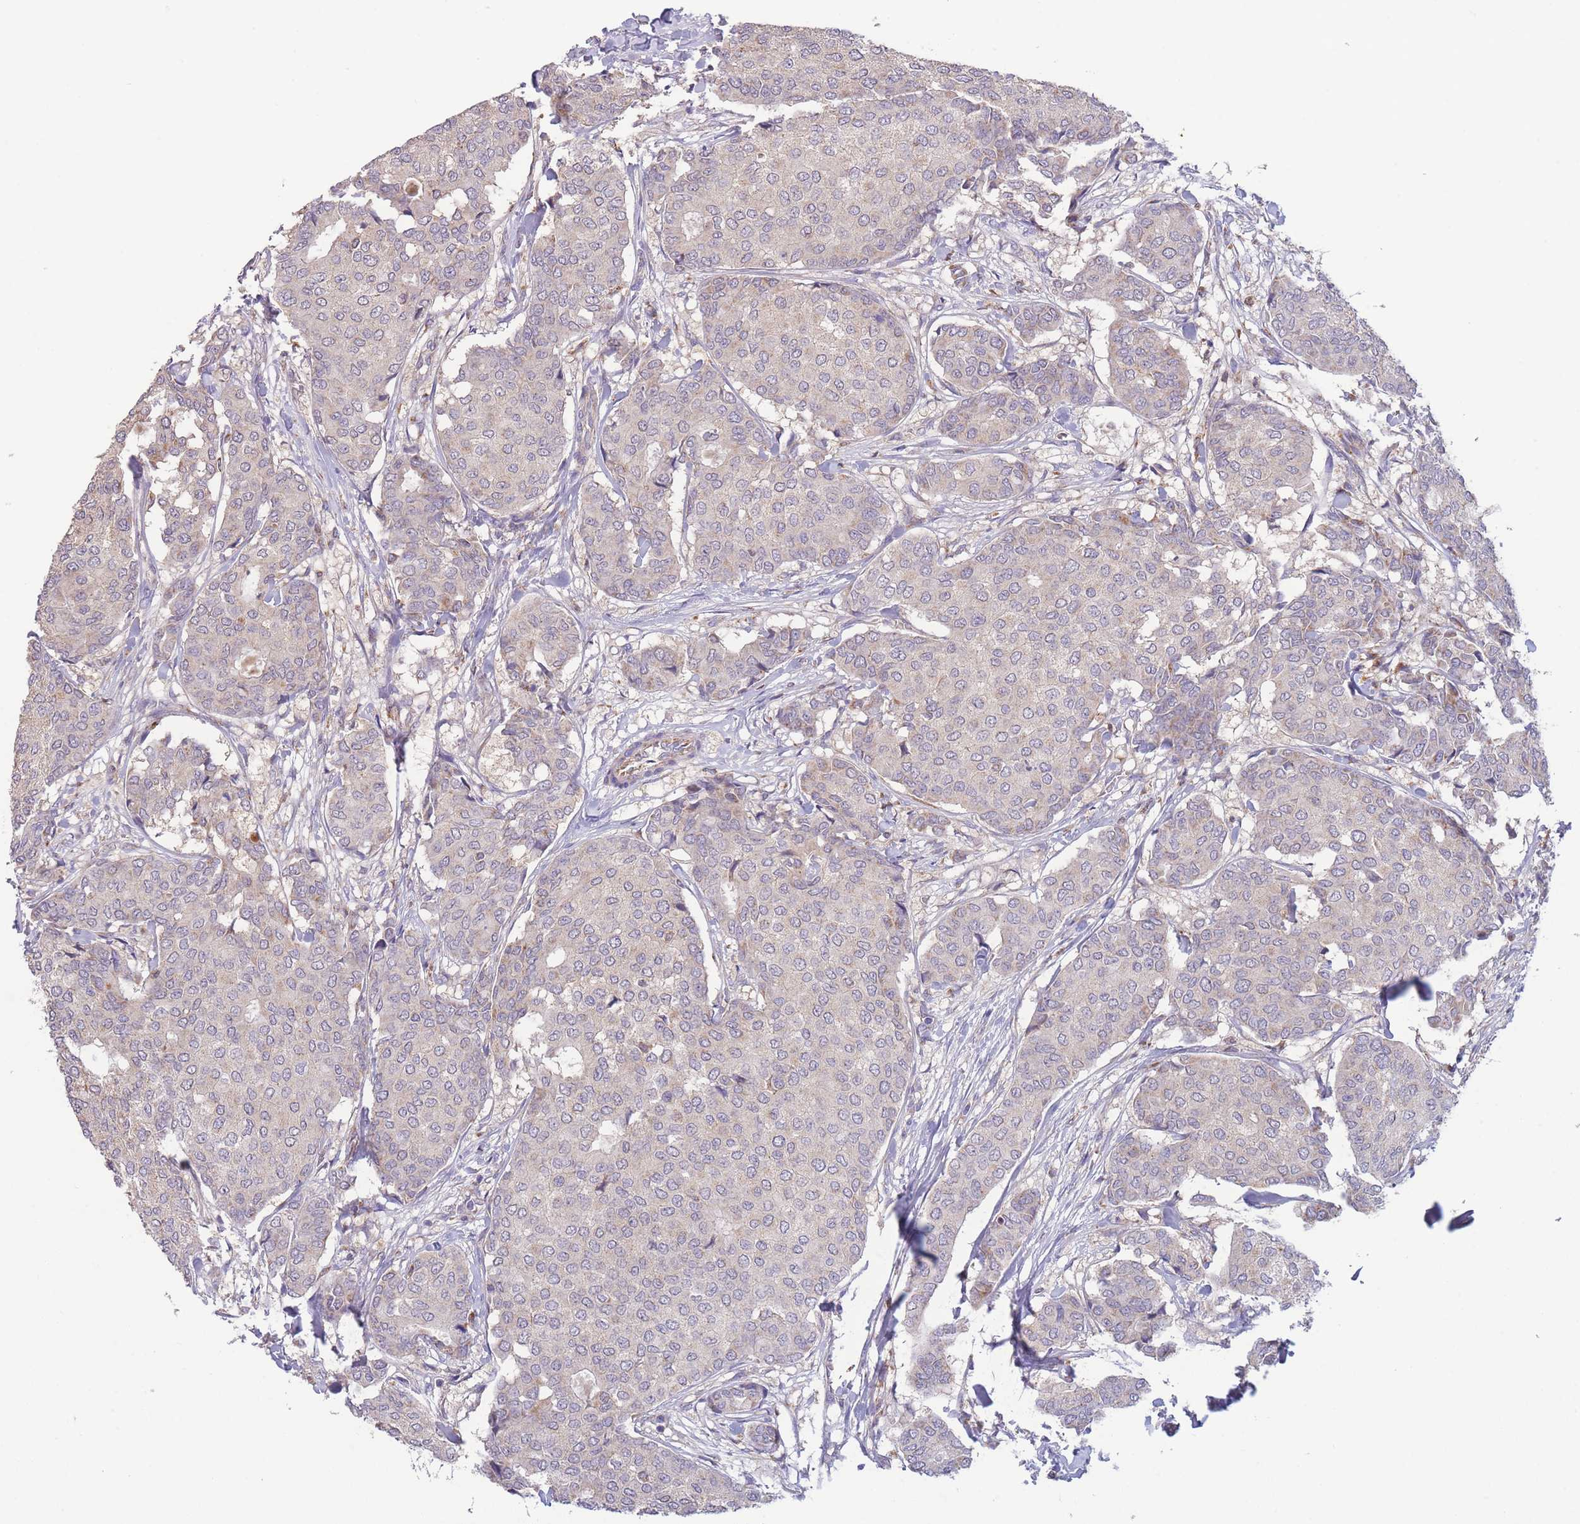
{"staining": {"intensity": "negative", "quantity": "none", "location": "none"}, "tissue": "breast cancer", "cell_type": "Tumor cells", "image_type": "cancer", "snomed": [{"axis": "morphology", "description": "Duct carcinoma"}, {"axis": "topography", "description": "Breast"}], "caption": "High magnification brightfield microscopy of breast cancer stained with DAB (brown) and counterstained with hematoxylin (blue): tumor cells show no significant staining. The staining is performed using DAB (3,3'-diaminobenzidine) brown chromogen with nuclei counter-stained in using hematoxylin.", "gene": "SLC25A42", "patient": {"sex": "female", "age": 75}}